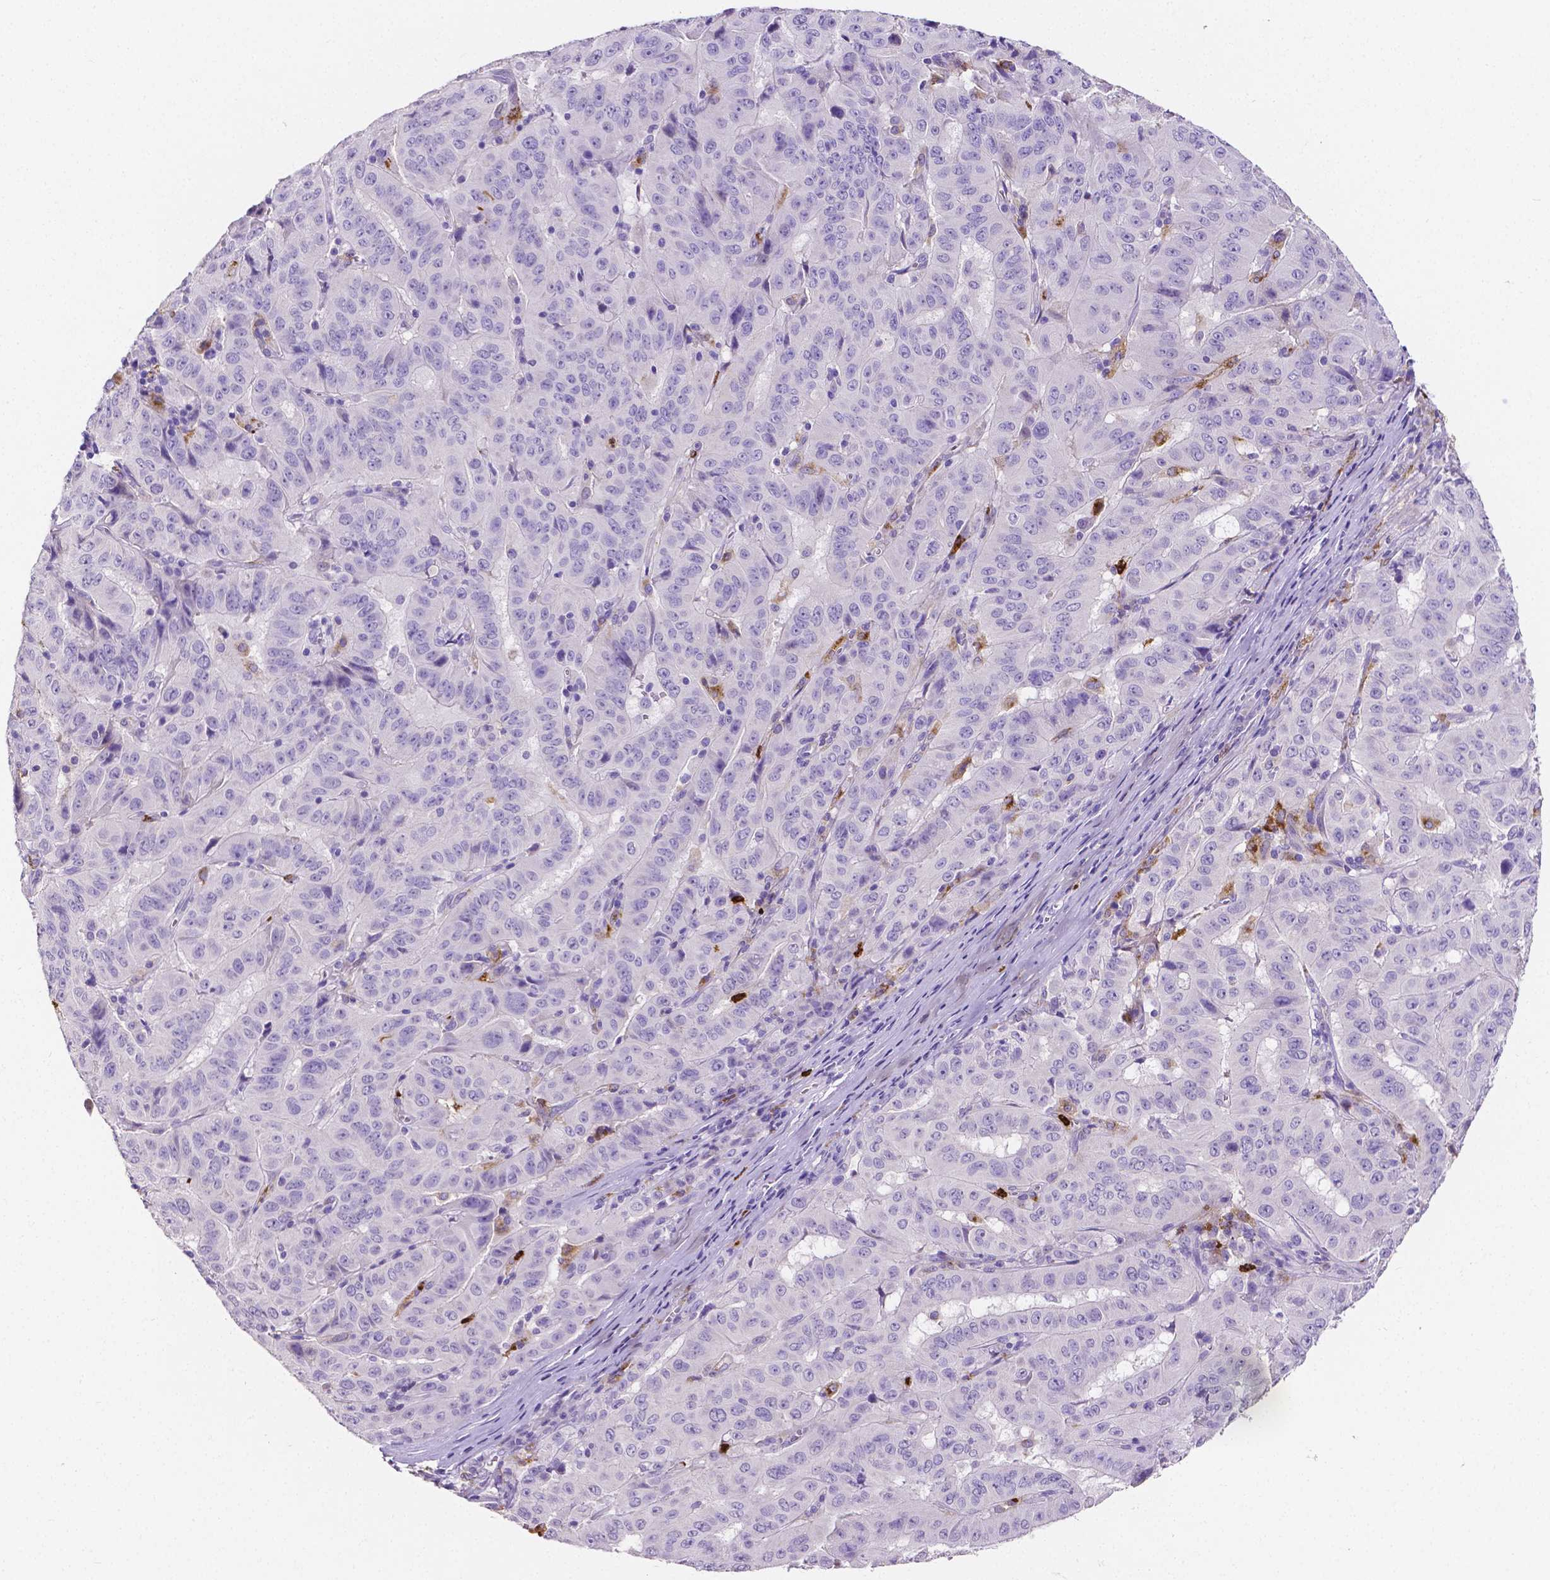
{"staining": {"intensity": "negative", "quantity": "none", "location": "none"}, "tissue": "pancreatic cancer", "cell_type": "Tumor cells", "image_type": "cancer", "snomed": [{"axis": "morphology", "description": "Adenocarcinoma, NOS"}, {"axis": "topography", "description": "Pancreas"}], "caption": "An image of pancreatic cancer stained for a protein exhibits no brown staining in tumor cells. (Brightfield microscopy of DAB immunohistochemistry (IHC) at high magnification).", "gene": "MMP9", "patient": {"sex": "male", "age": 63}}